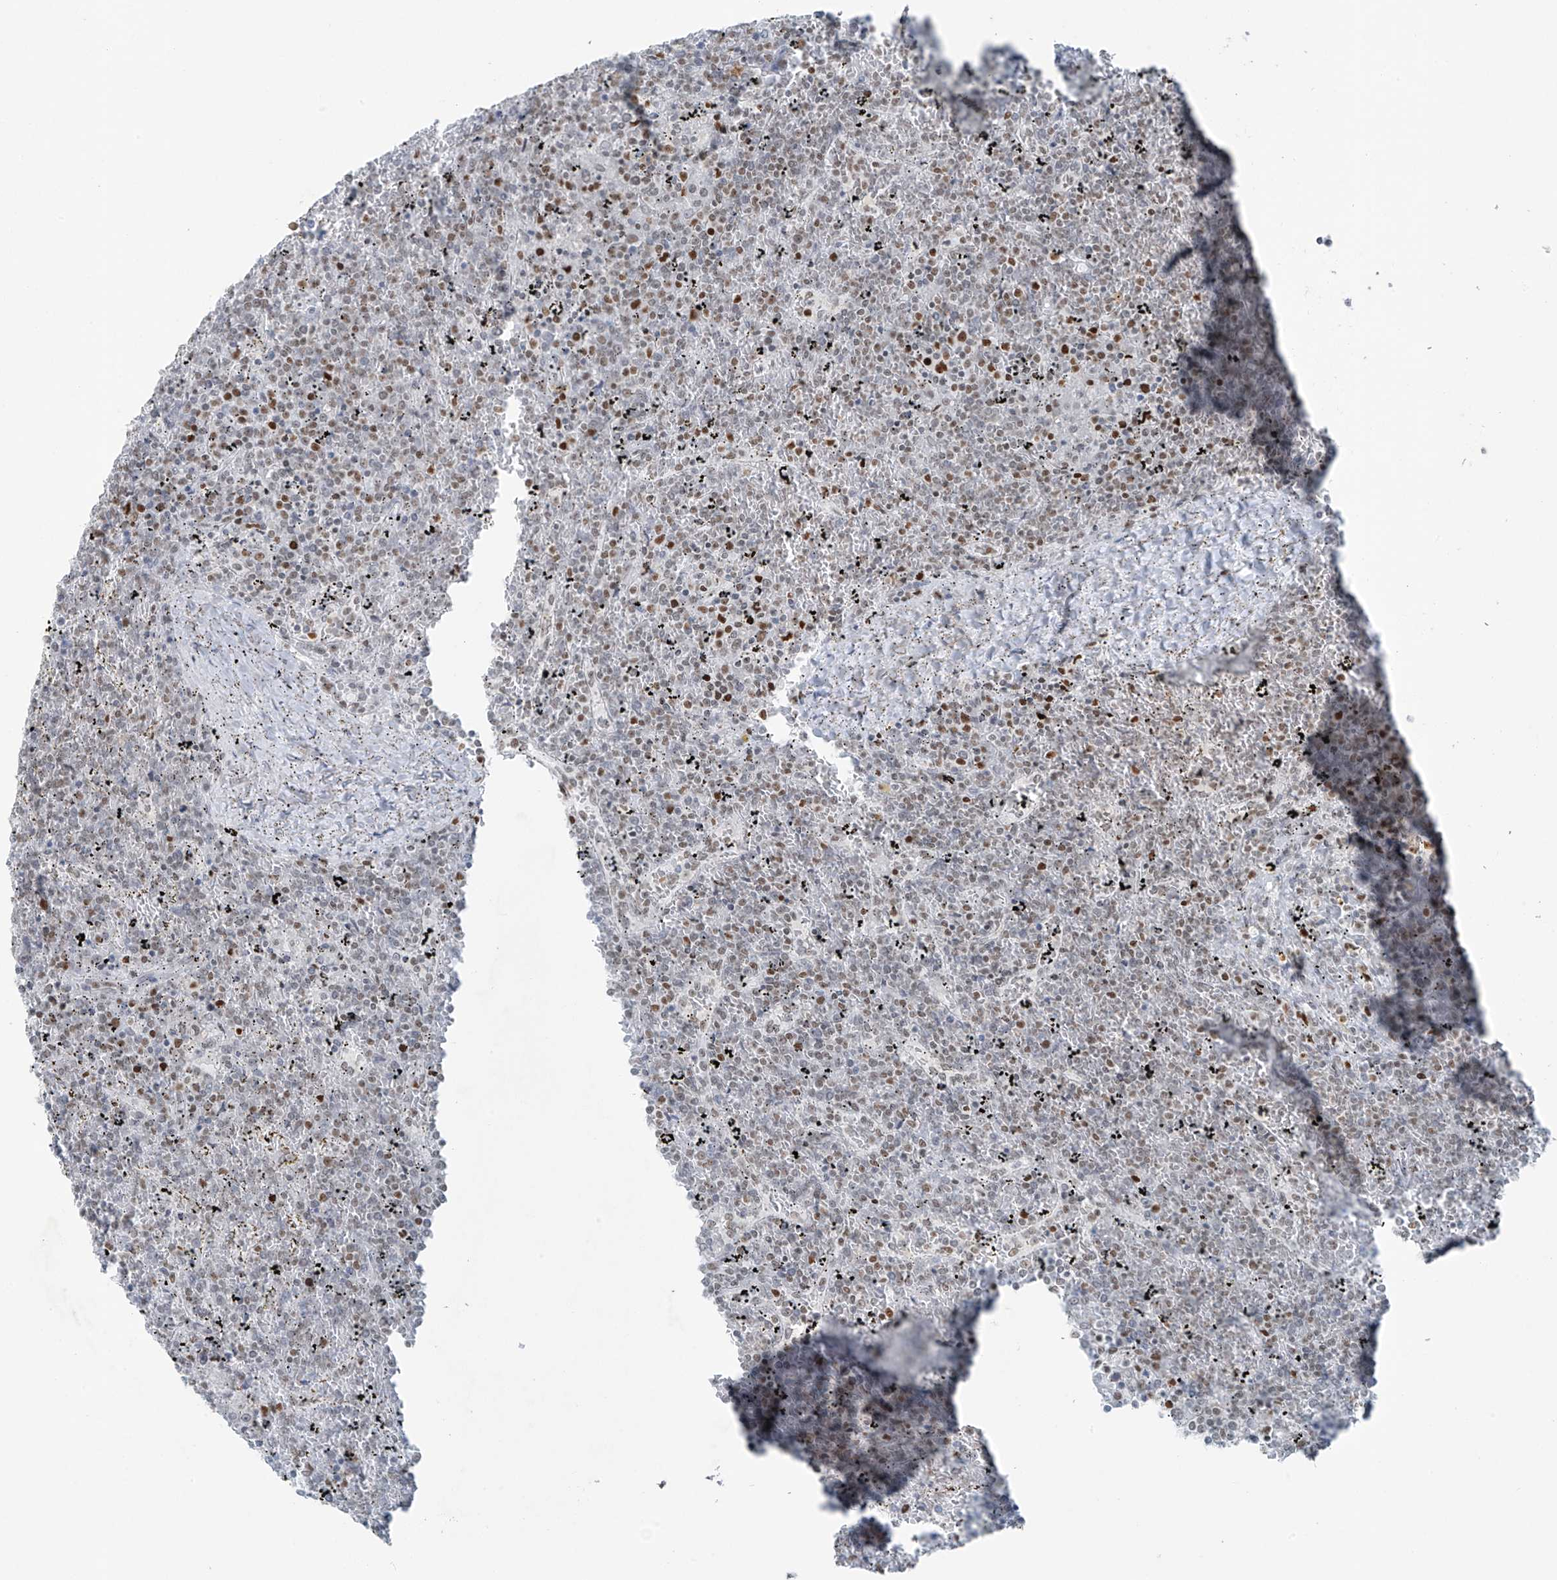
{"staining": {"intensity": "moderate", "quantity": "25%-75%", "location": "nuclear"}, "tissue": "lymphoma", "cell_type": "Tumor cells", "image_type": "cancer", "snomed": [{"axis": "morphology", "description": "Malignant lymphoma, non-Hodgkin's type, Low grade"}, {"axis": "topography", "description": "Spleen"}], "caption": "Immunohistochemistry photomicrograph of neoplastic tissue: human low-grade malignant lymphoma, non-Hodgkin's type stained using IHC demonstrates medium levels of moderate protein expression localized specifically in the nuclear of tumor cells, appearing as a nuclear brown color.", "gene": "WRNIP1", "patient": {"sex": "female", "age": 19}}